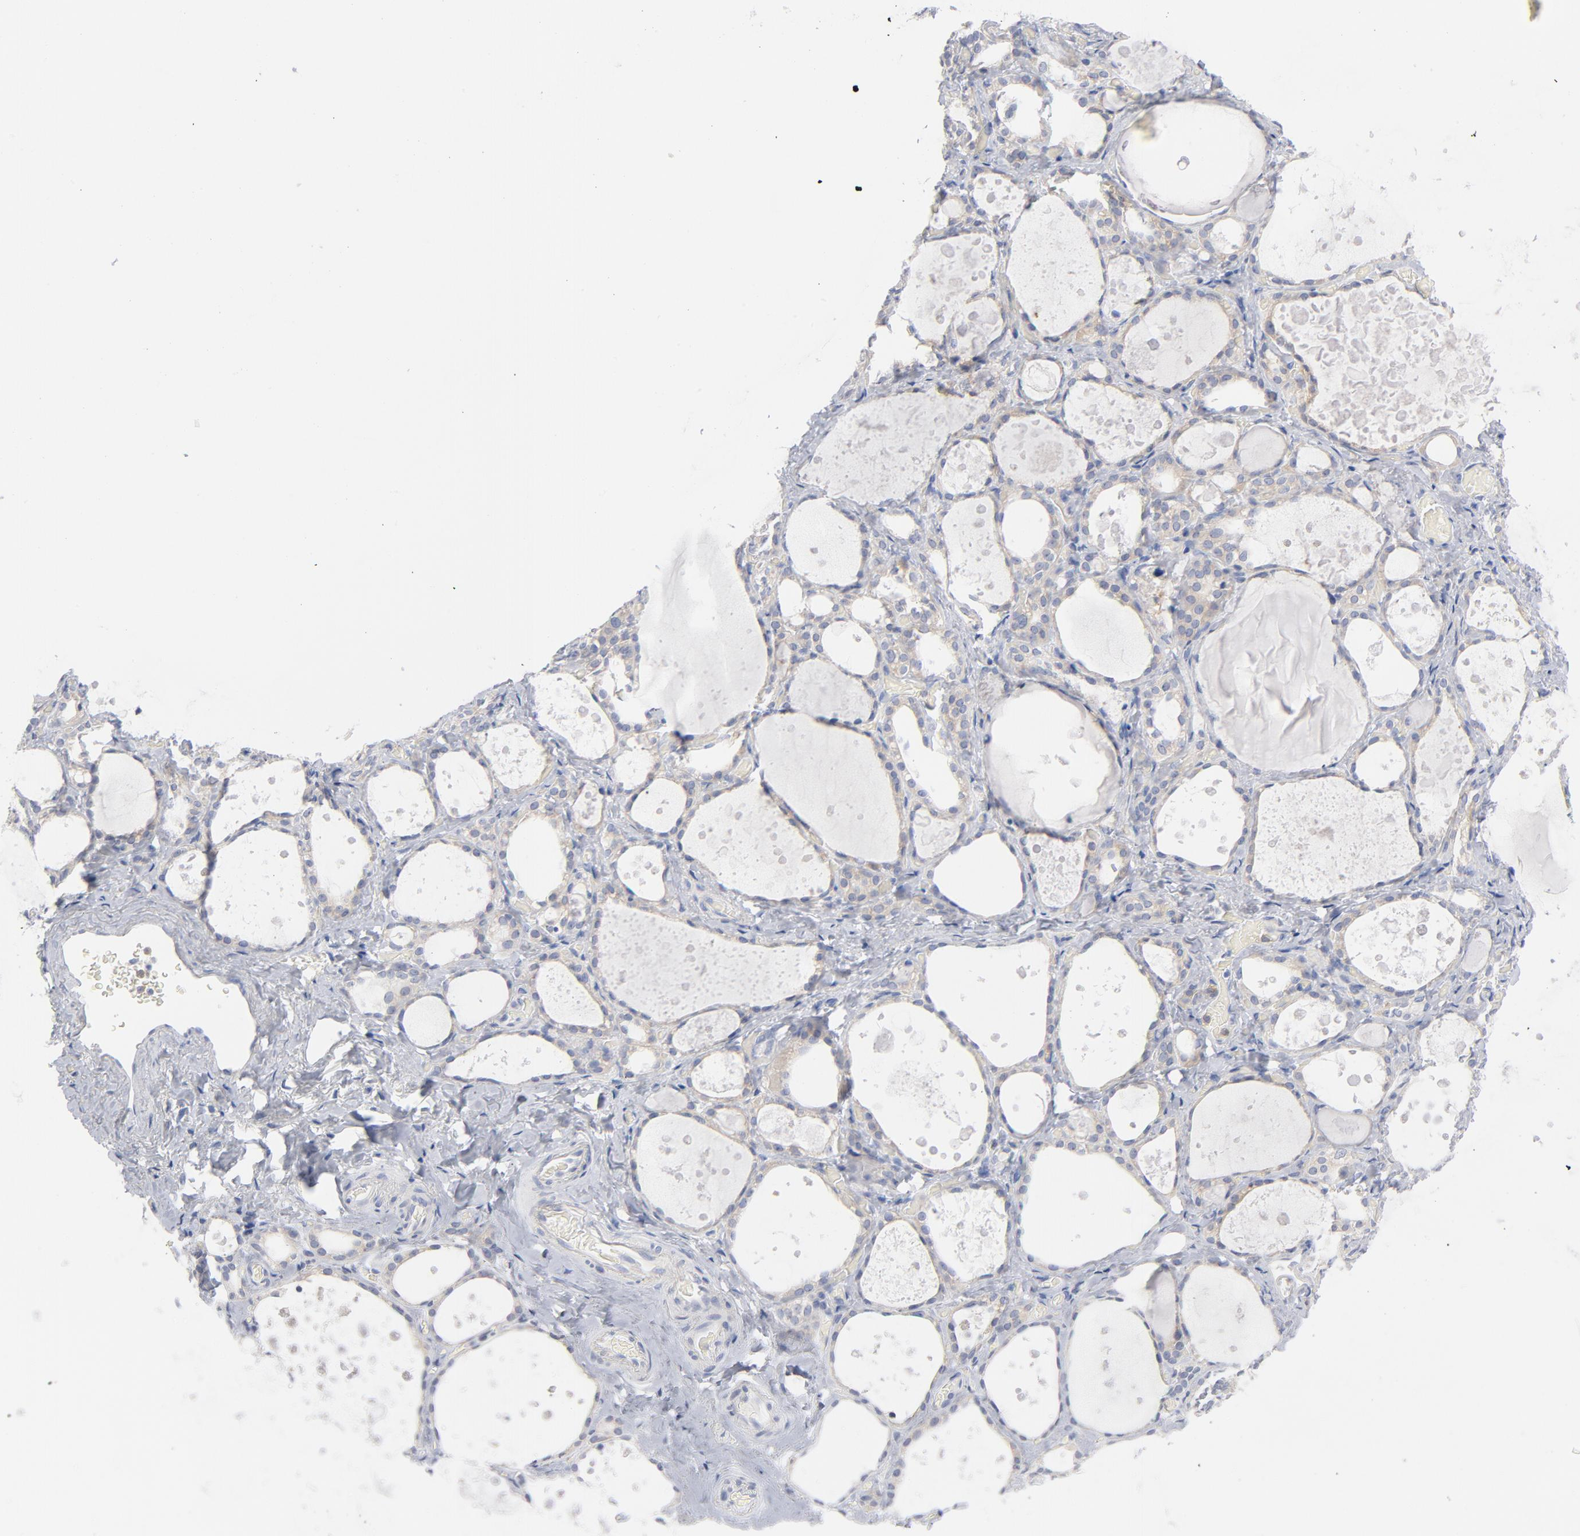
{"staining": {"intensity": "moderate", "quantity": "<25%", "location": "cytoplasmic/membranous"}, "tissue": "thyroid gland", "cell_type": "Glandular cells", "image_type": "normal", "snomed": [{"axis": "morphology", "description": "Normal tissue, NOS"}, {"axis": "topography", "description": "Thyroid gland"}], "caption": "A brown stain highlights moderate cytoplasmic/membranous expression of a protein in glandular cells of normal human thyroid gland.", "gene": "CD86", "patient": {"sex": "female", "age": 75}}